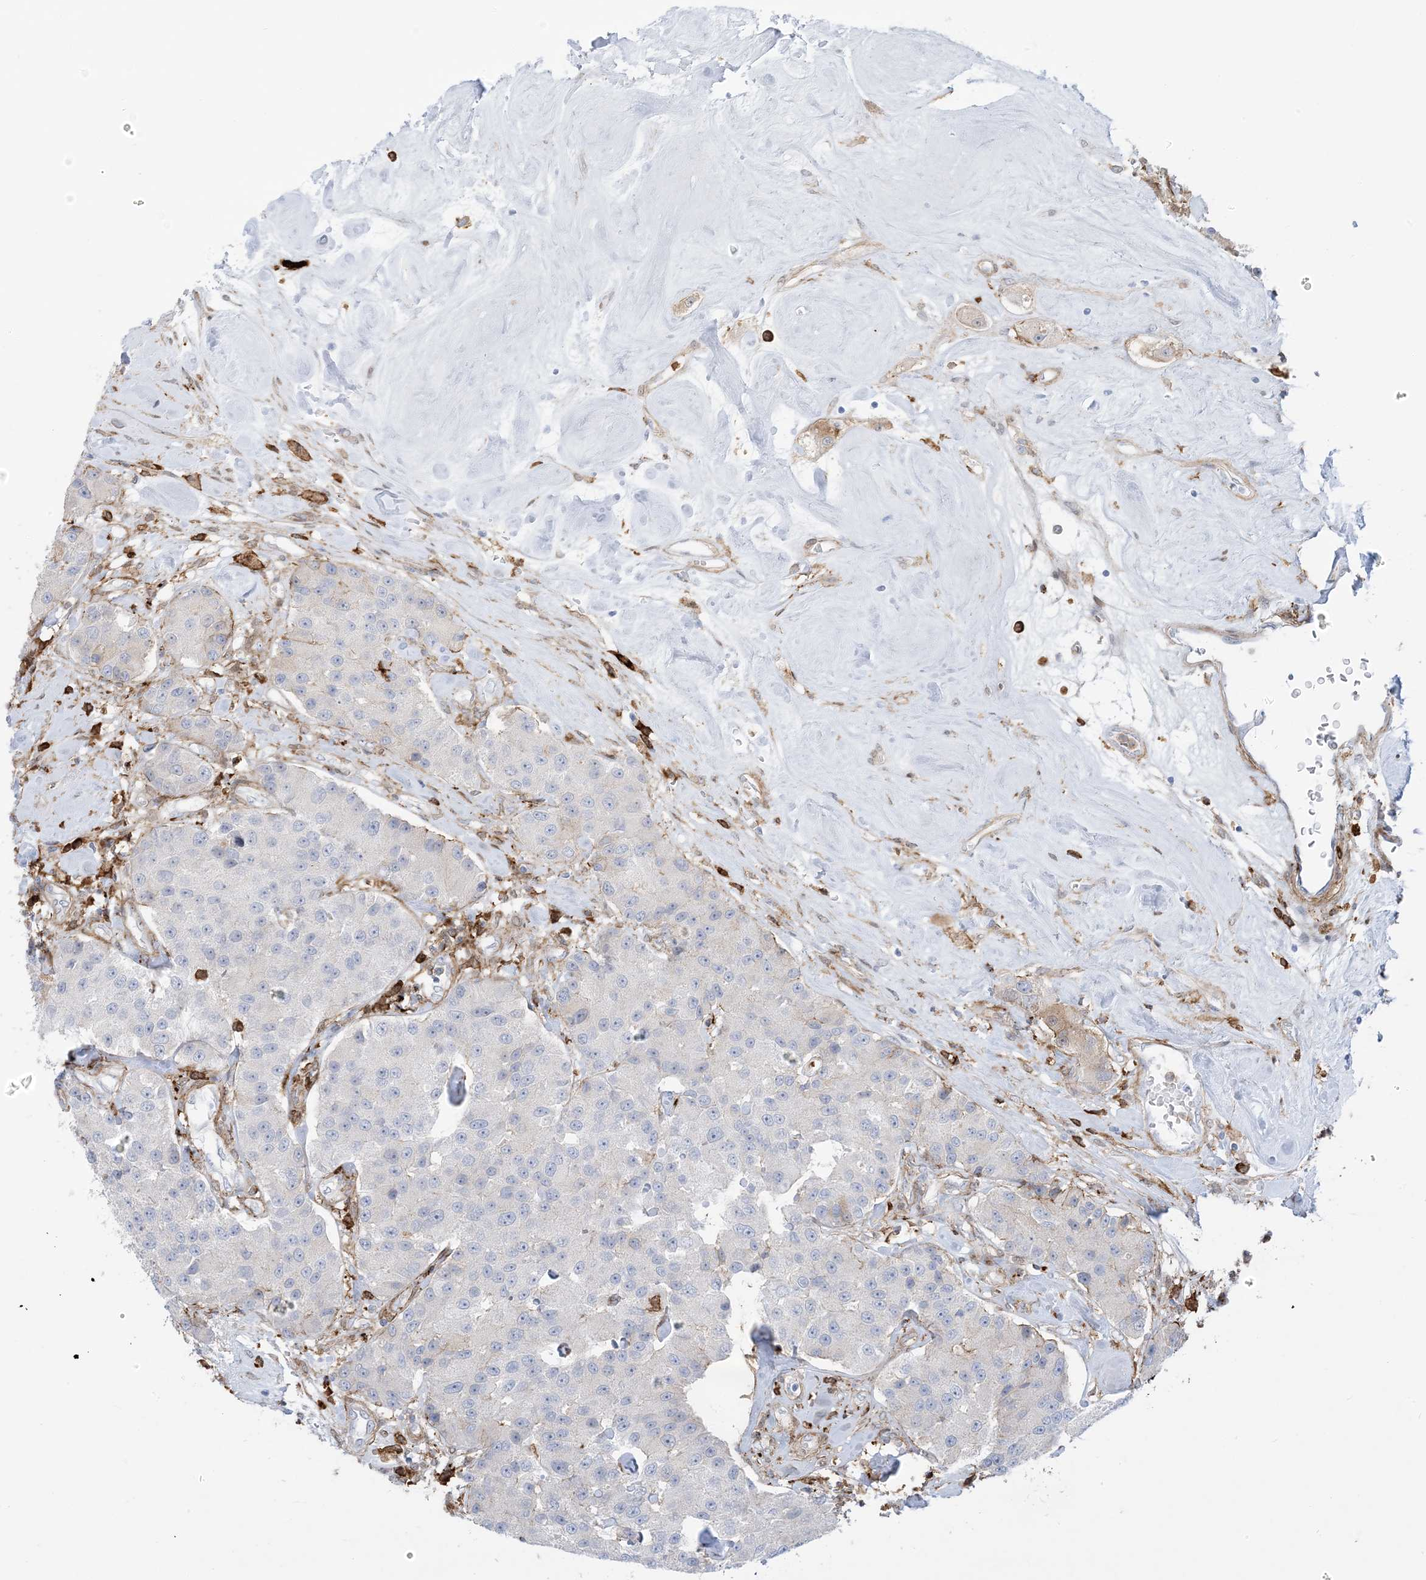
{"staining": {"intensity": "negative", "quantity": "none", "location": "none"}, "tissue": "carcinoid", "cell_type": "Tumor cells", "image_type": "cancer", "snomed": [{"axis": "morphology", "description": "Carcinoid, malignant, NOS"}, {"axis": "topography", "description": "Pancreas"}], "caption": "A histopathology image of human malignant carcinoid is negative for staining in tumor cells.", "gene": "ICMT", "patient": {"sex": "male", "age": 41}}